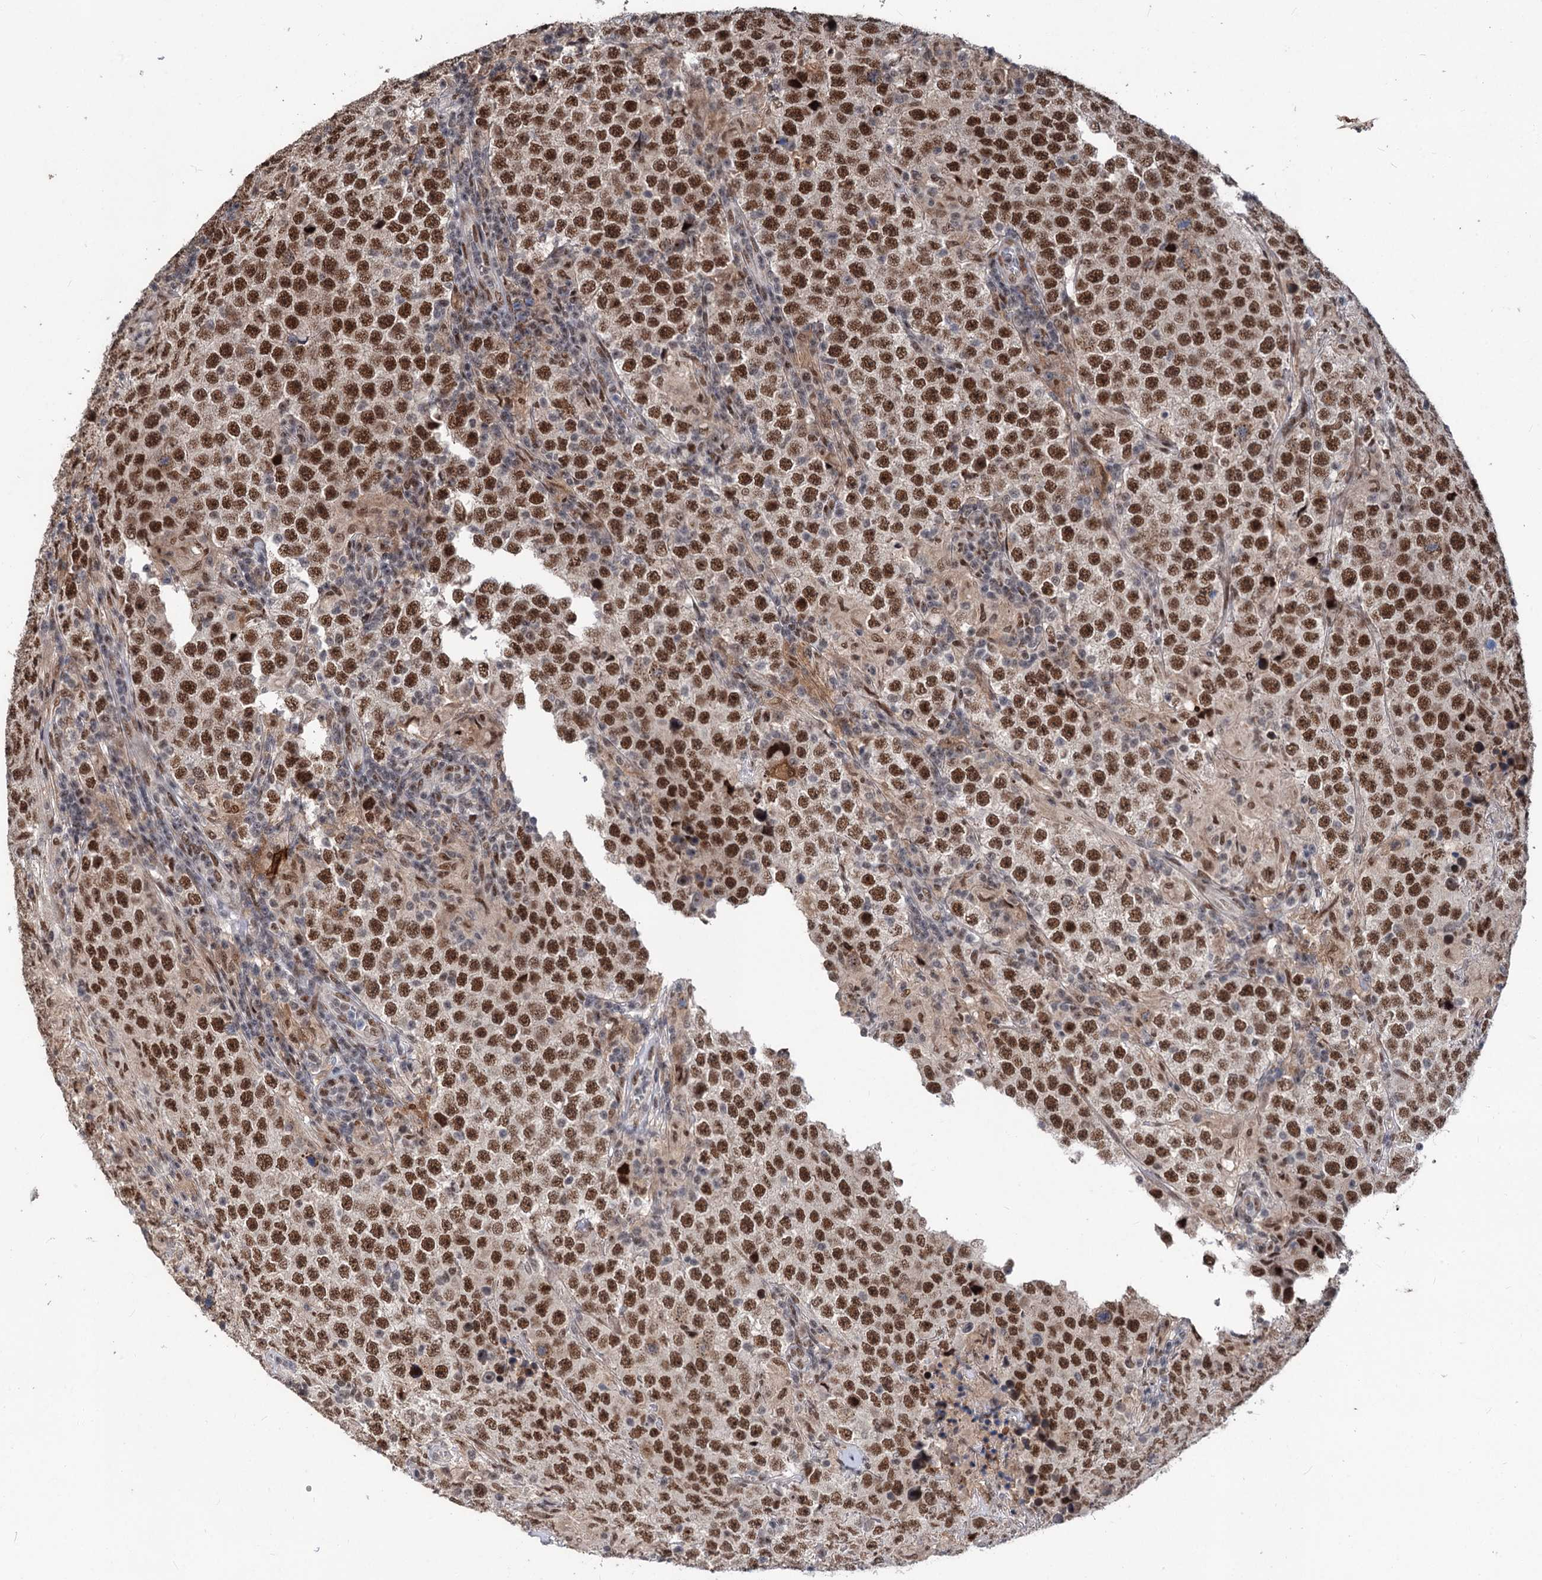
{"staining": {"intensity": "strong", "quantity": ">75%", "location": "nuclear"}, "tissue": "testis cancer", "cell_type": "Tumor cells", "image_type": "cancer", "snomed": [{"axis": "morphology", "description": "Normal tissue, NOS"}, {"axis": "morphology", "description": "Urothelial carcinoma, High grade"}, {"axis": "morphology", "description": "Seminoma, NOS"}, {"axis": "morphology", "description": "Carcinoma, Embryonal, NOS"}, {"axis": "topography", "description": "Urinary bladder"}, {"axis": "topography", "description": "Testis"}], "caption": "Immunohistochemical staining of human testis cancer demonstrates strong nuclear protein expression in approximately >75% of tumor cells.", "gene": "PHF8", "patient": {"sex": "male", "age": 41}}